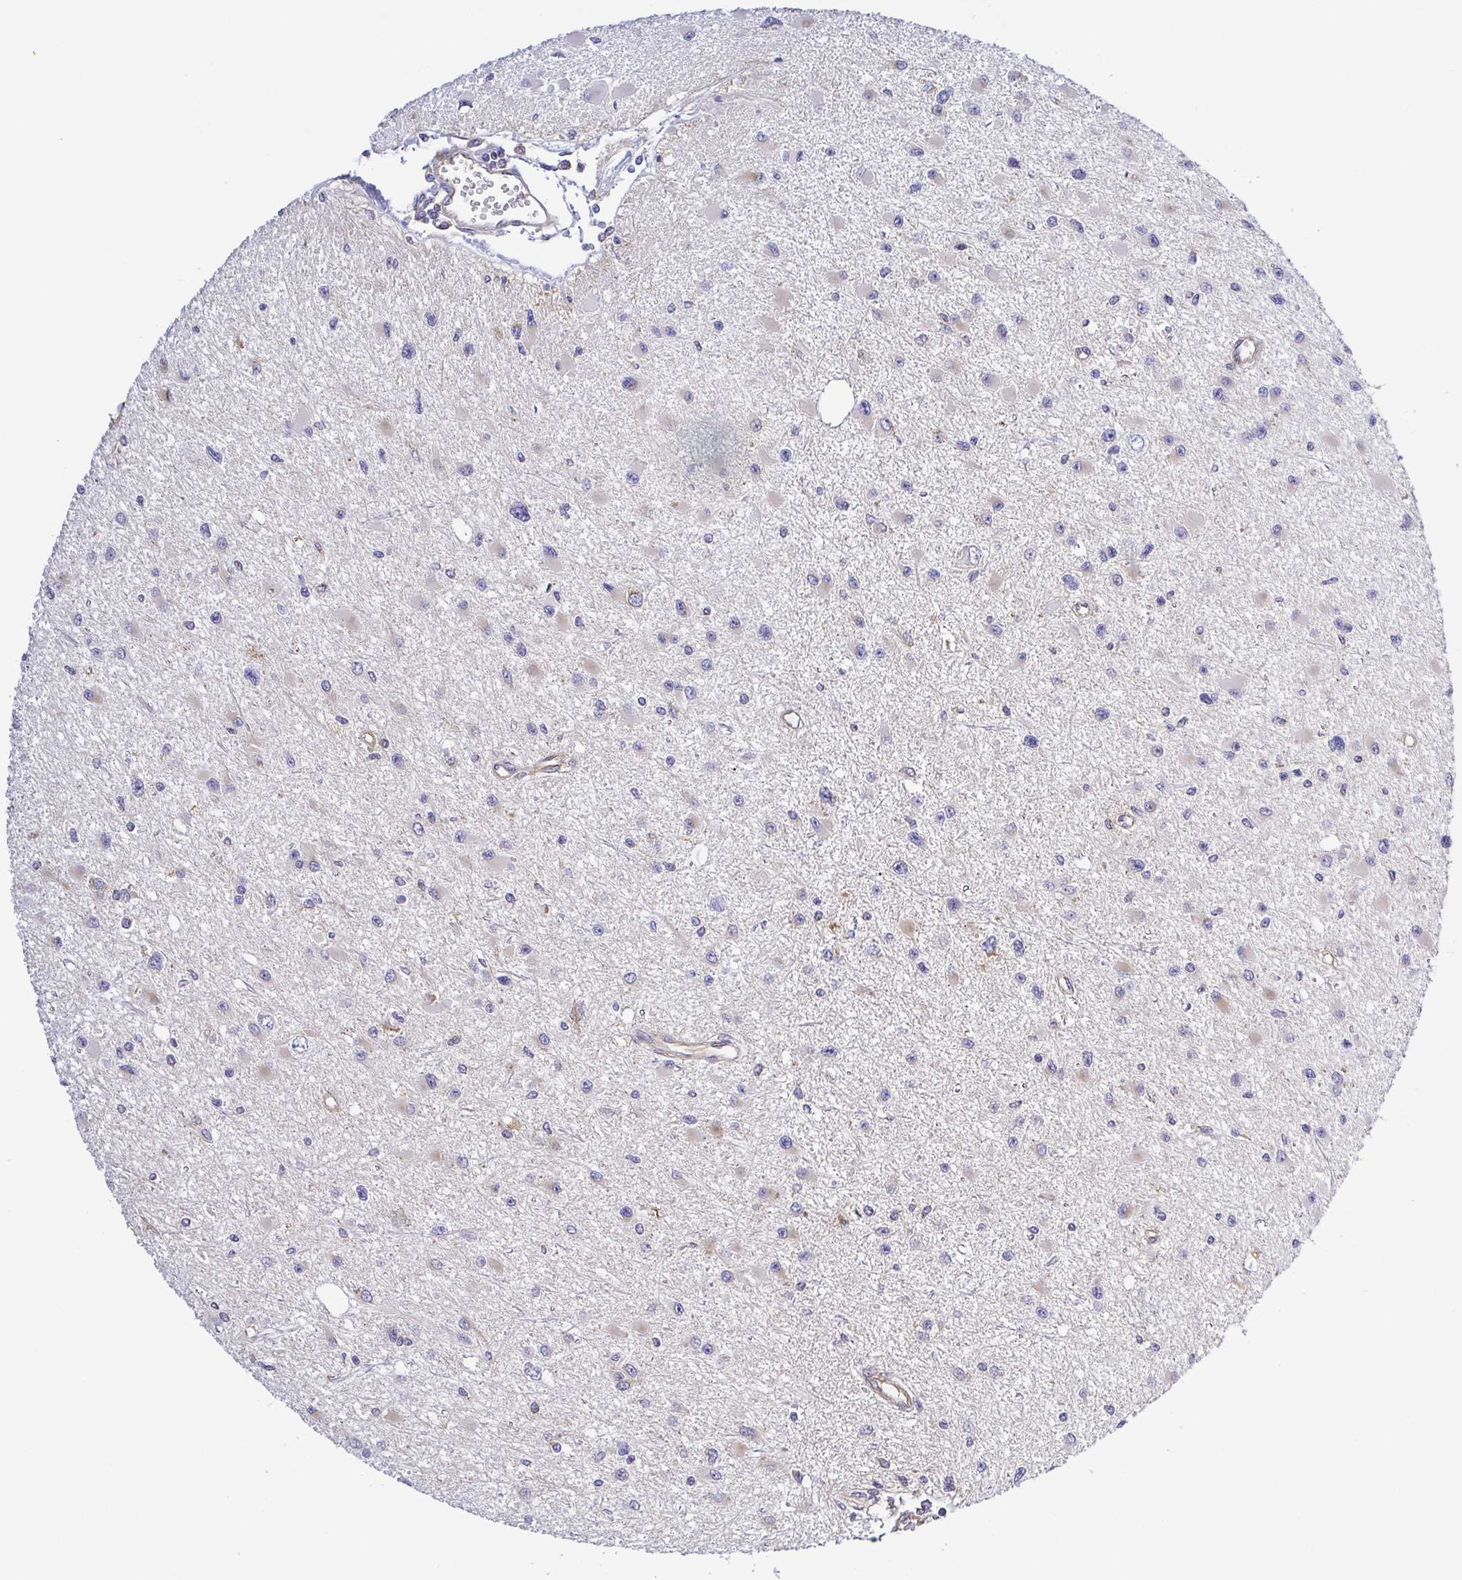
{"staining": {"intensity": "moderate", "quantity": "25%-75%", "location": "cytoplasmic/membranous"}, "tissue": "glioma", "cell_type": "Tumor cells", "image_type": "cancer", "snomed": [{"axis": "morphology", "description": "Glioma, malignant, High grade"}, {"axis": "topography", "description": "Brain"}], "caption": "Moderate cytoplasmic/membranous staining for a protein is seen in about 25%-75% of tumor cells of malignant high-grade glioma using immunohistochemistry (IHC).", "gene": "KIF5B", "patient": {"sex": "male", "age": 54}}